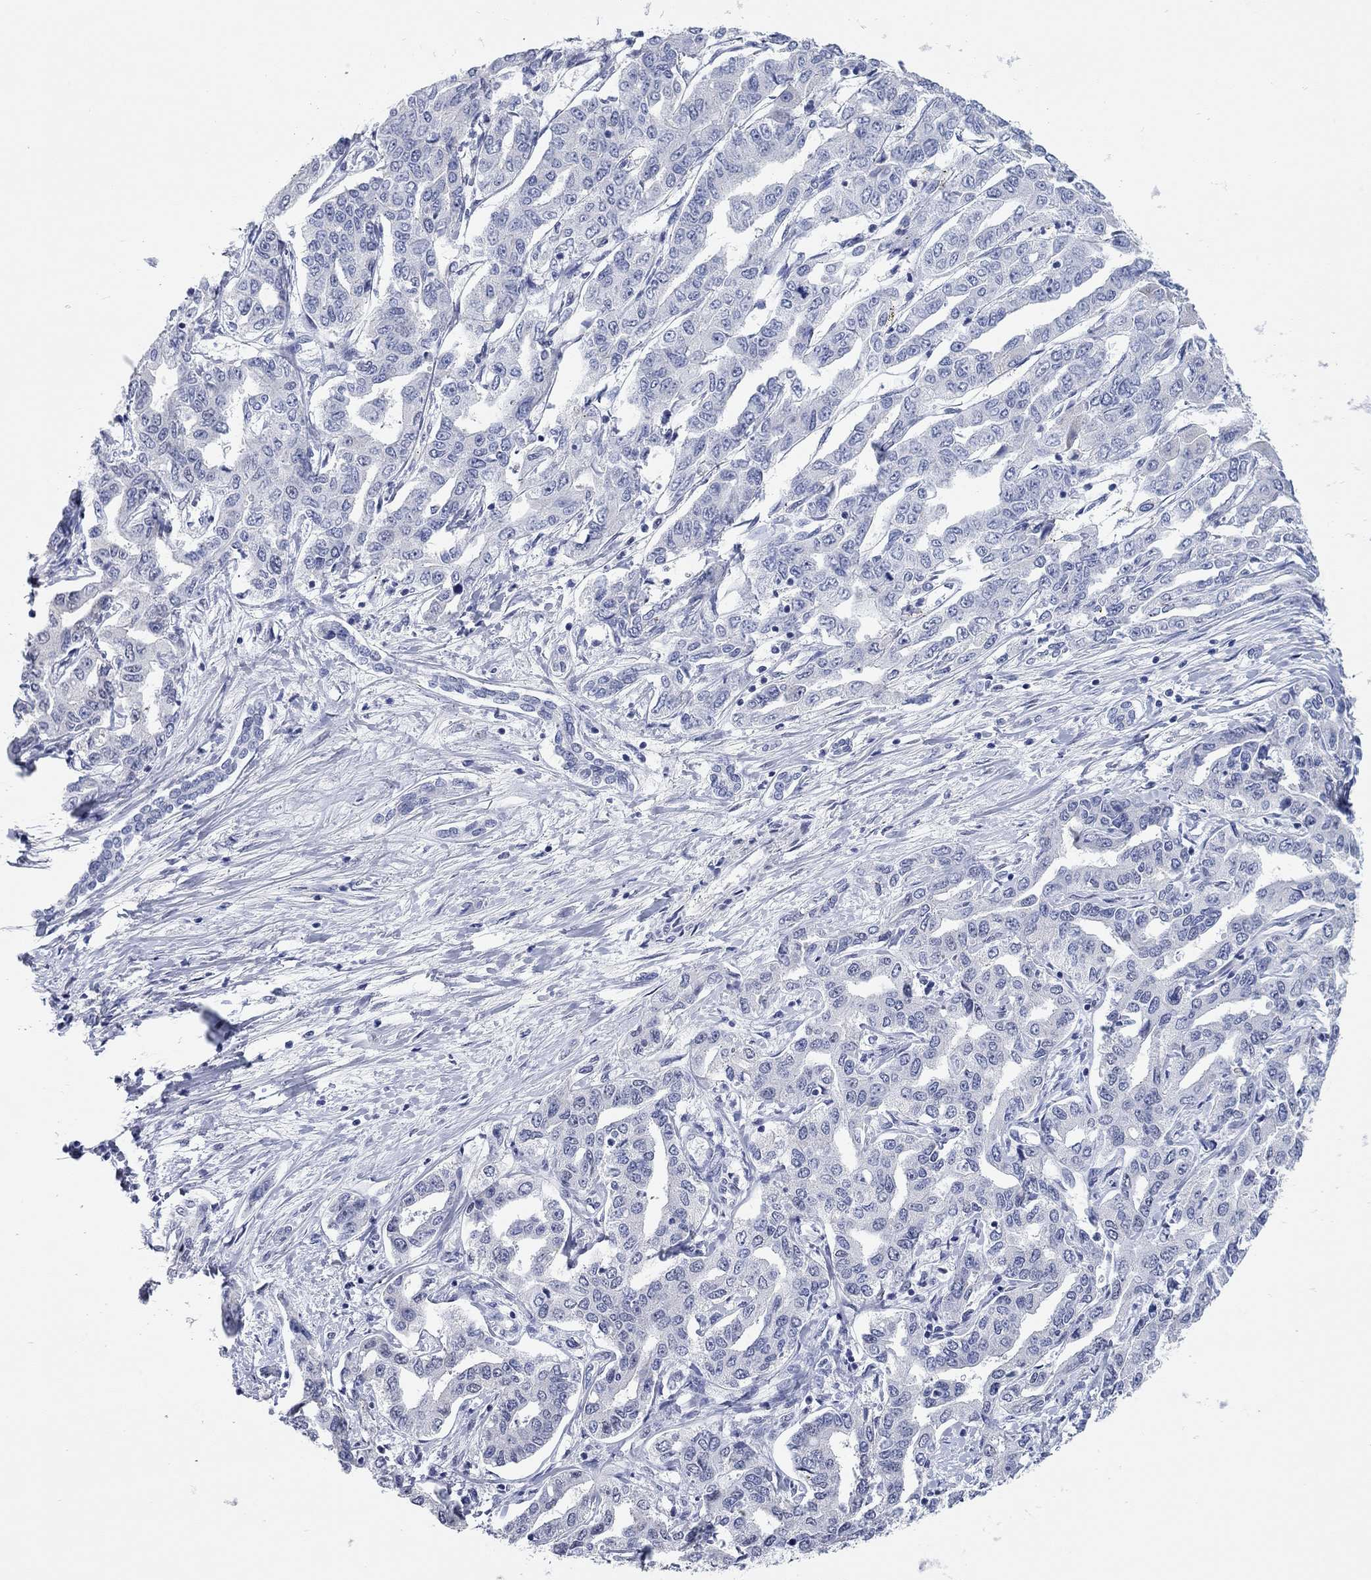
{"staining": {"intensity": "negative", "quantity": "none", "location": "none"}, "tissue": "liver cancer", "cell_type": "Tumor cells", "image_type": "cancer", "snomed": [{"axis": "morphology", "description": "Cholangiocarcinoma"}, {"axis": "topography", "description": "Liver"}], "caption": "Liver cancer (cholangiocarcinoma) was stained to show a protein in brown. There is no significant expression in tumor cells.", "gene": "WASF3", "patient": {"sex": "male", "age": 59}}